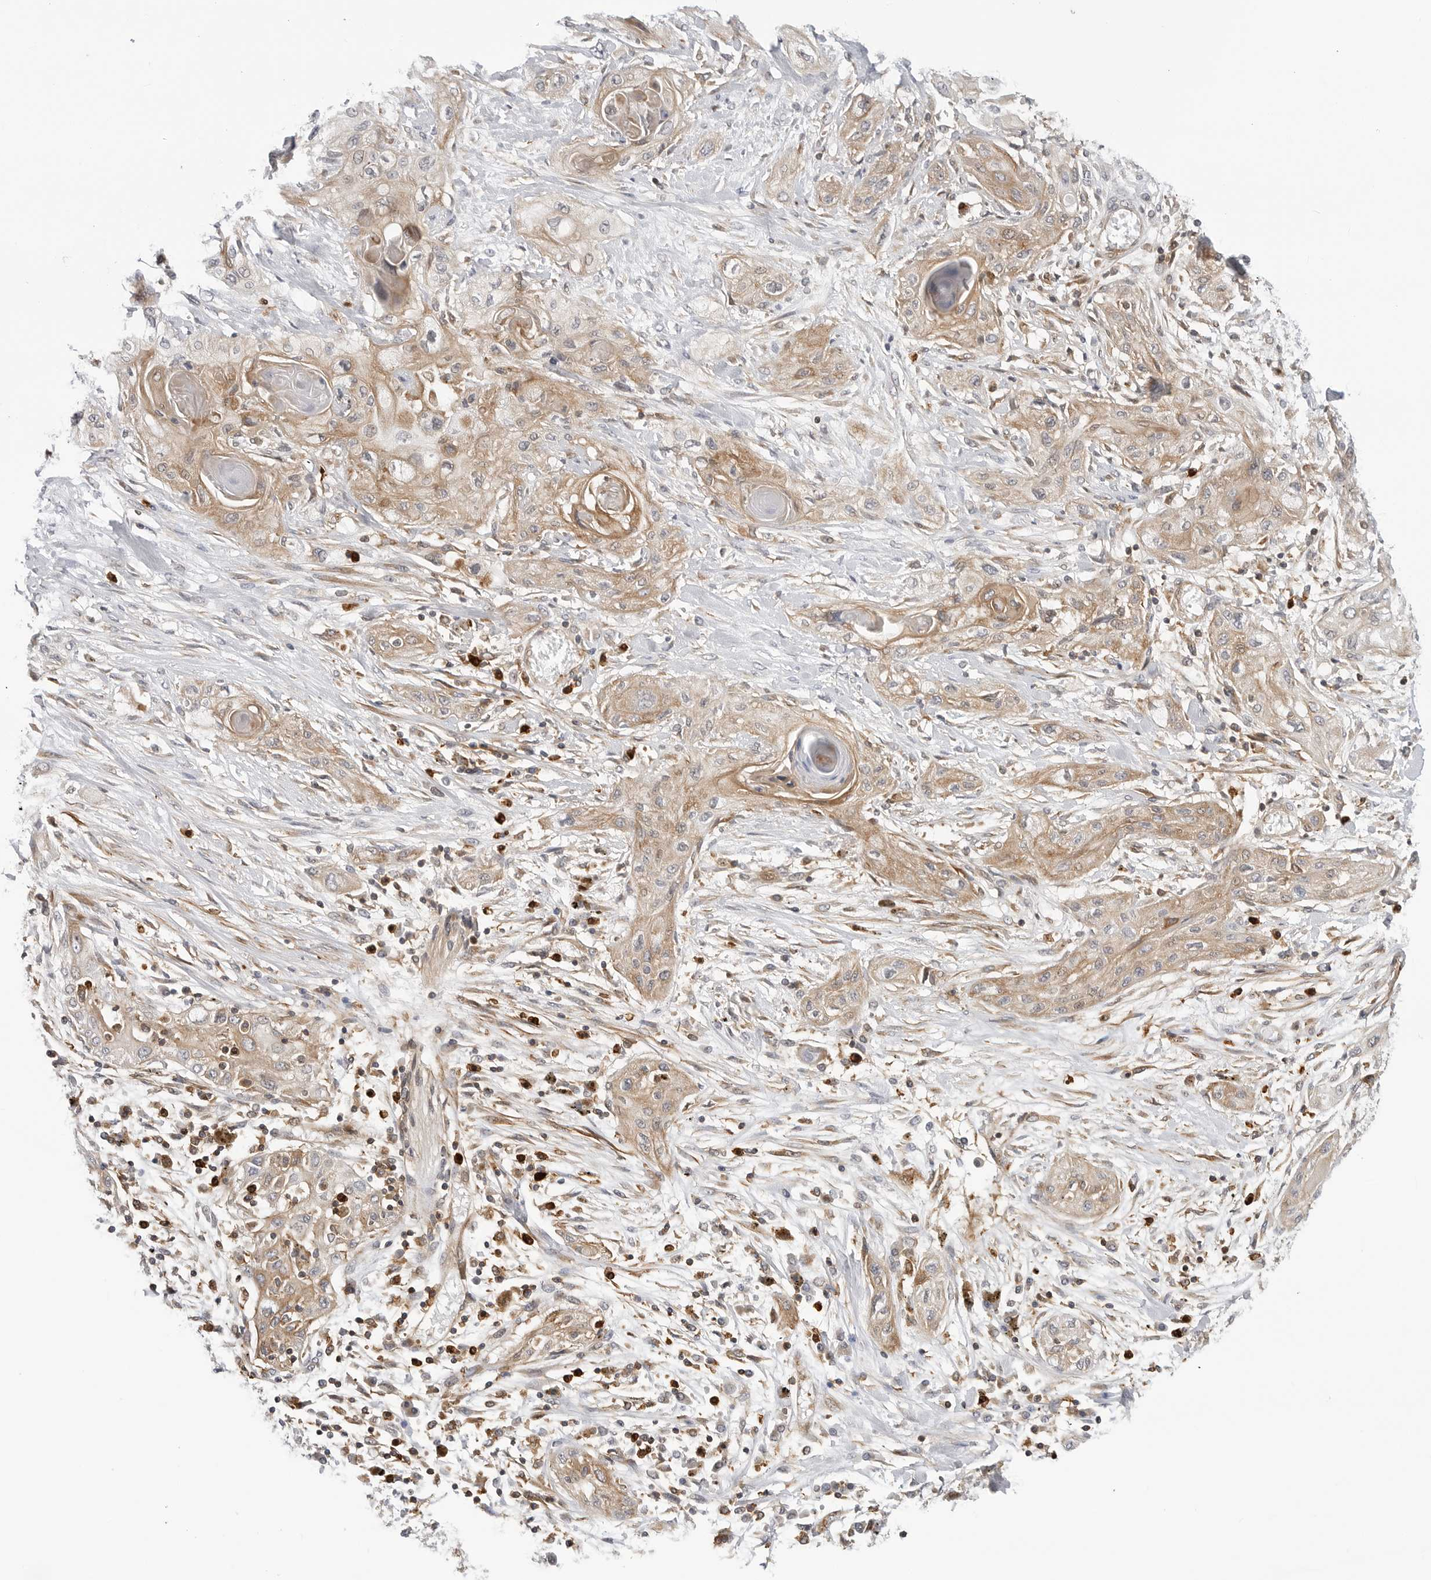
{"staining": {"intensity": "weak", "quantity": ">75%", "location": "cytoplasmic/membranous"}, "tissue": "lung cancer", "cell_type": "Tumor cells", "image_type": "cancer", "snomed": [{"axis": "morphology", "description": "Squamous cell carcinoma, NOS"}, {"axis": "topography", "description": "Lung"}], "caption": "An image showing weak cytoplasmic/membranous positivity in about >75% of tumor cells in squamous cell carcinoma (lung), as visualized by brown immunohistochemical staining.", "gene": "STXBP3", "patient": {"sex": "female", "age": 47}}